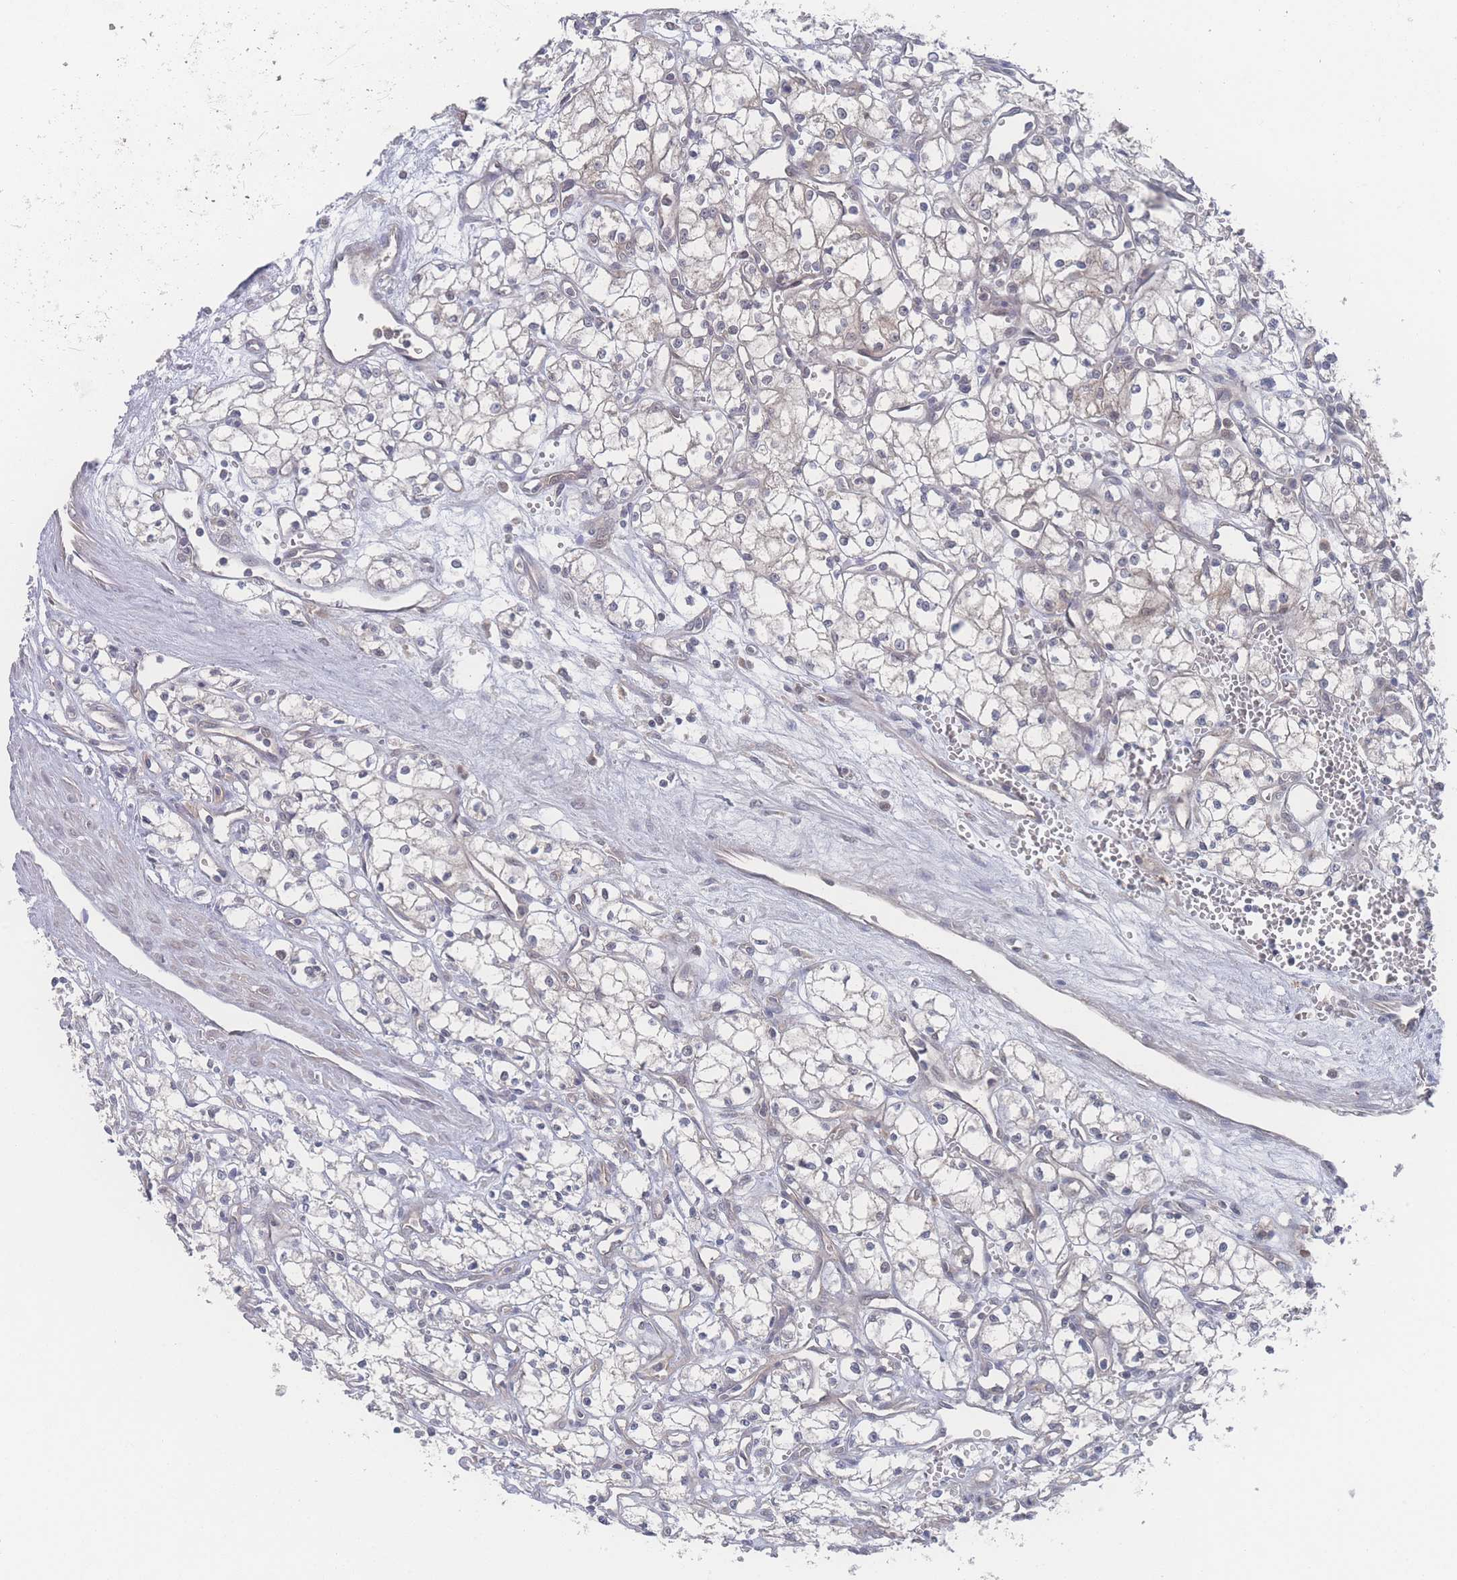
{"staining": {"intensity": "negative", "quantity": "none", "location": "none"}, "tissue": "renal cancer", "cell_type": "Tumor cells", "image_type": "cancer", "snomed": [{"axis": "morphology", "description": "Adenocarcinoma, NOS"}, {"axis": "topography", "description": "Kidney"}], "caption": "Immunohistochemical staining of renal cancer (adenocarcinoma) shows no significant expression in tumor cells.", "gene": "NBEAL1", "patient": {"sex": "male", "age": 59}}